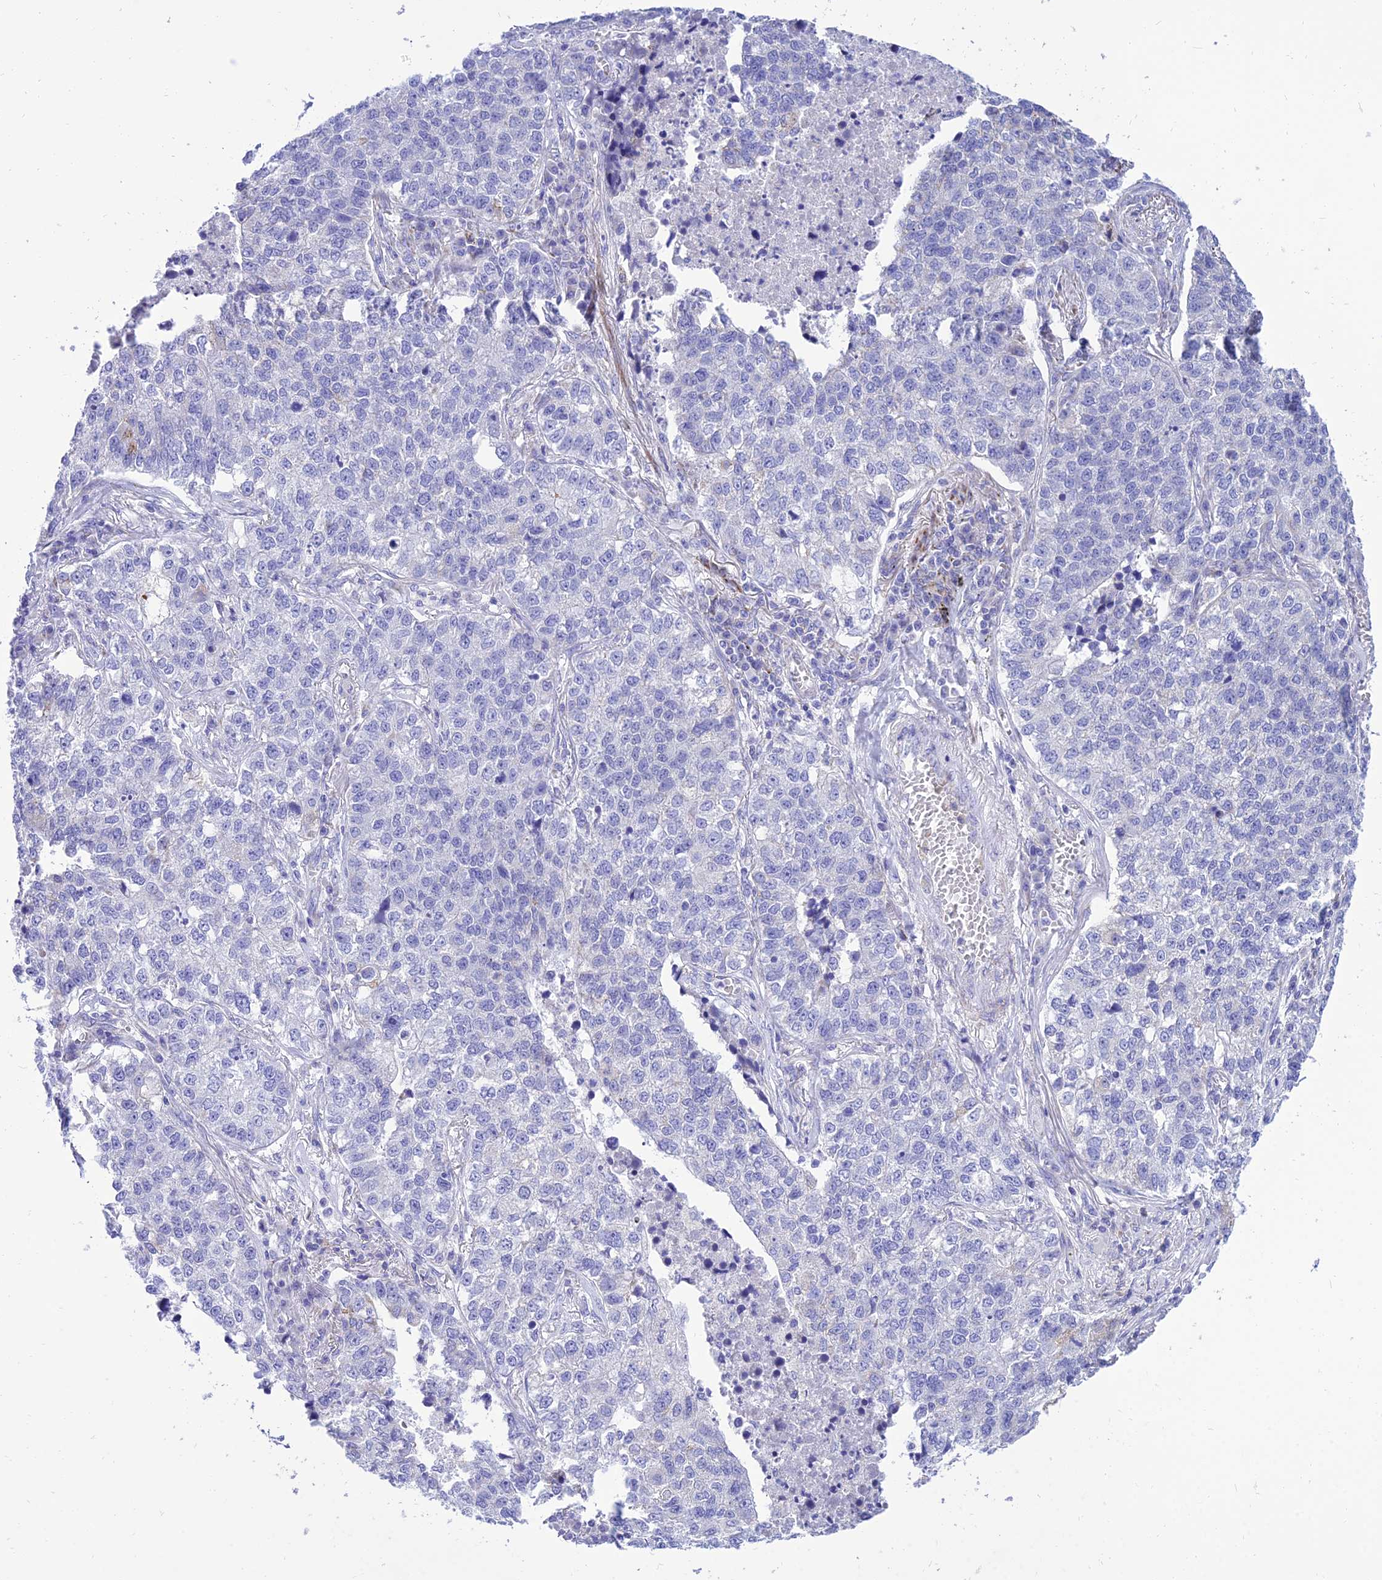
{"staining": {"intensity": "negative", "quantity": "none", "location": "none"}, "tissue": "lung cancer", "cell_type": "Tumor cells", "image_type": "cancer", "snomed": [{"axis": "morphology", "description": "Adenocarcinoma, NOS"}, {"axis": "topography", "description": "Lung"}], "caption": "This histopathology image is of adenocarcinoma (lung) stained with IHC to label a protein in brown with the nuclei are counter-stained blue. There is no staining in tumor cells. Brightfield microscopy of immunohistochemistry stained with DAB (3,3'-diaminobenzidine) (brown) and hematoxylin (blue), captured at high magnification.", "gene": "PKN3", "patient": {"sex": "male", "age": 49}}